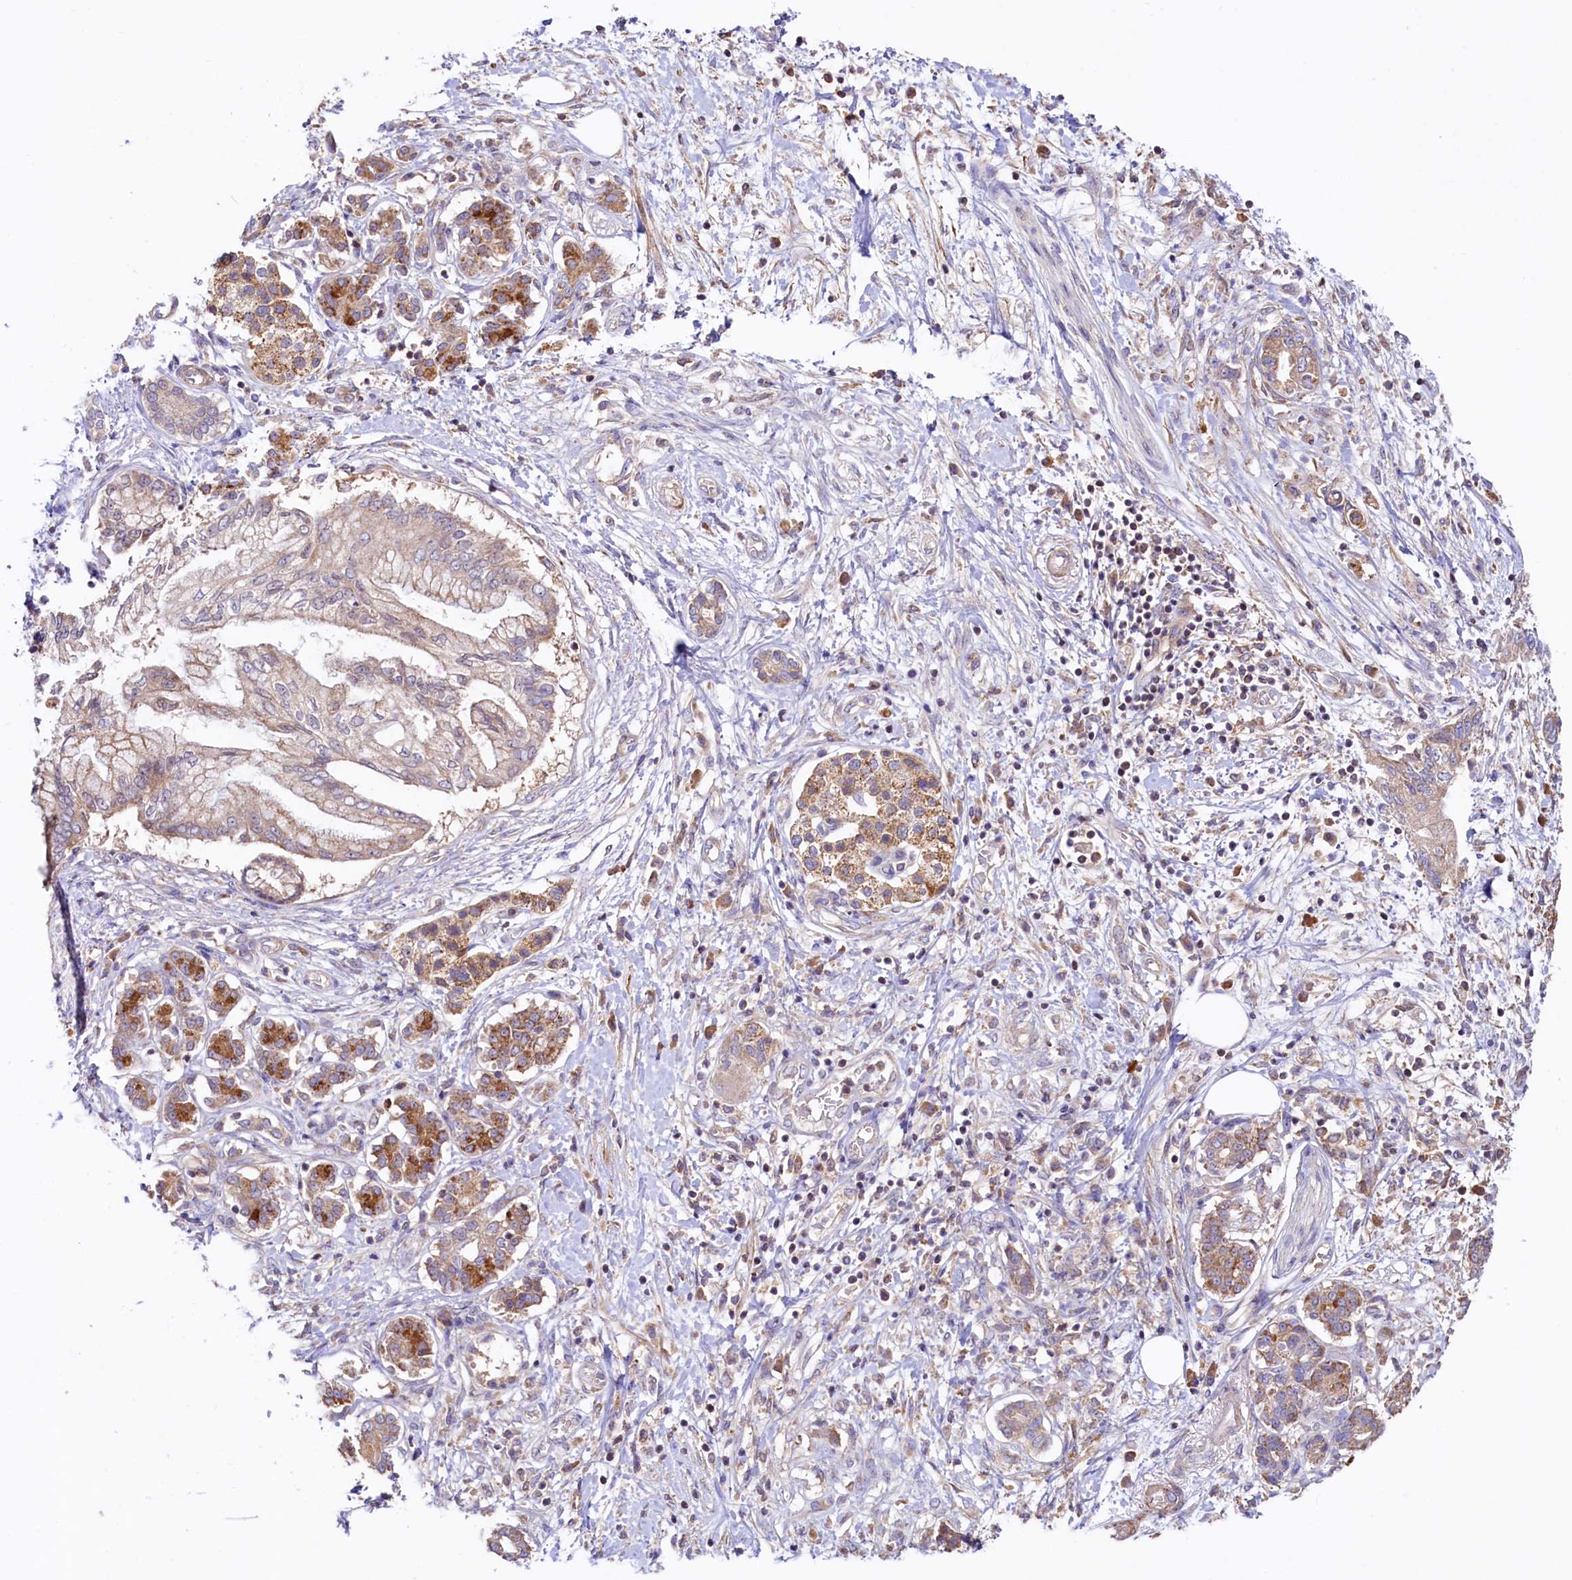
{"staining": {"intensity": "weak", "quantity": "<25%", "location": "cytoplasmic/membranous"}, "tissue": "pancreatic cancer", "cell_type": "Tumor cells", "image_type": "cancer", "snomed": [{"axis": "morphology", "description": "Adenocarcinoma, NOS"}, {"axis": "topography", "description": "Pancreas"}], "caption": "This is a micrograph of immunohistochemistry staining of pancreatic cancer (adenocarcinoma), which shows no positivity in tumor cells.", "gene": "CIAO3", "patient": {"sex": "female", "age": 73}}